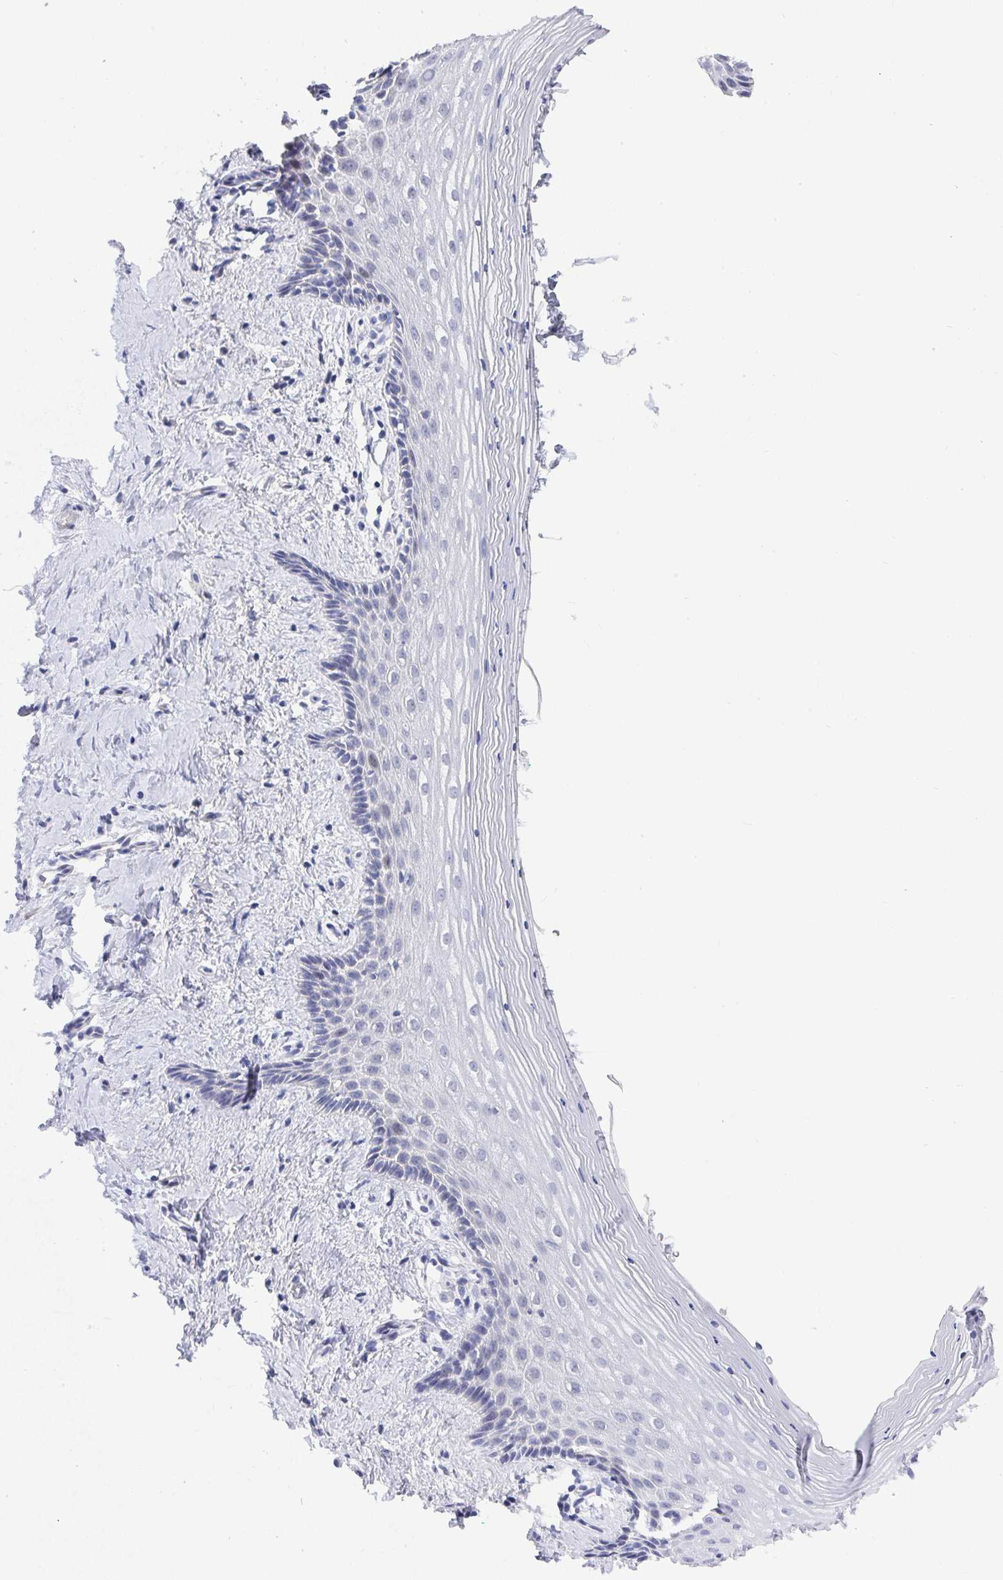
{"staining": {"intensity": "negative", "quantity": "none", "location": "none"}, "tissue": "vagina", "cell_type": "Squamous epithelial cells", "image_type": "normal", "snomed": [{"axis": "morphology", "description": "Normal tissue, NOS"}, {"axis": "topography", "description": "Vagina"}], "caption": "DAB immunohistochemical staining of benign human vagina demonstrates no significant expression in squamous epithelial cells.", "gene": "ATP5F1C", "patient": {"sex": "female", "age": 42}}